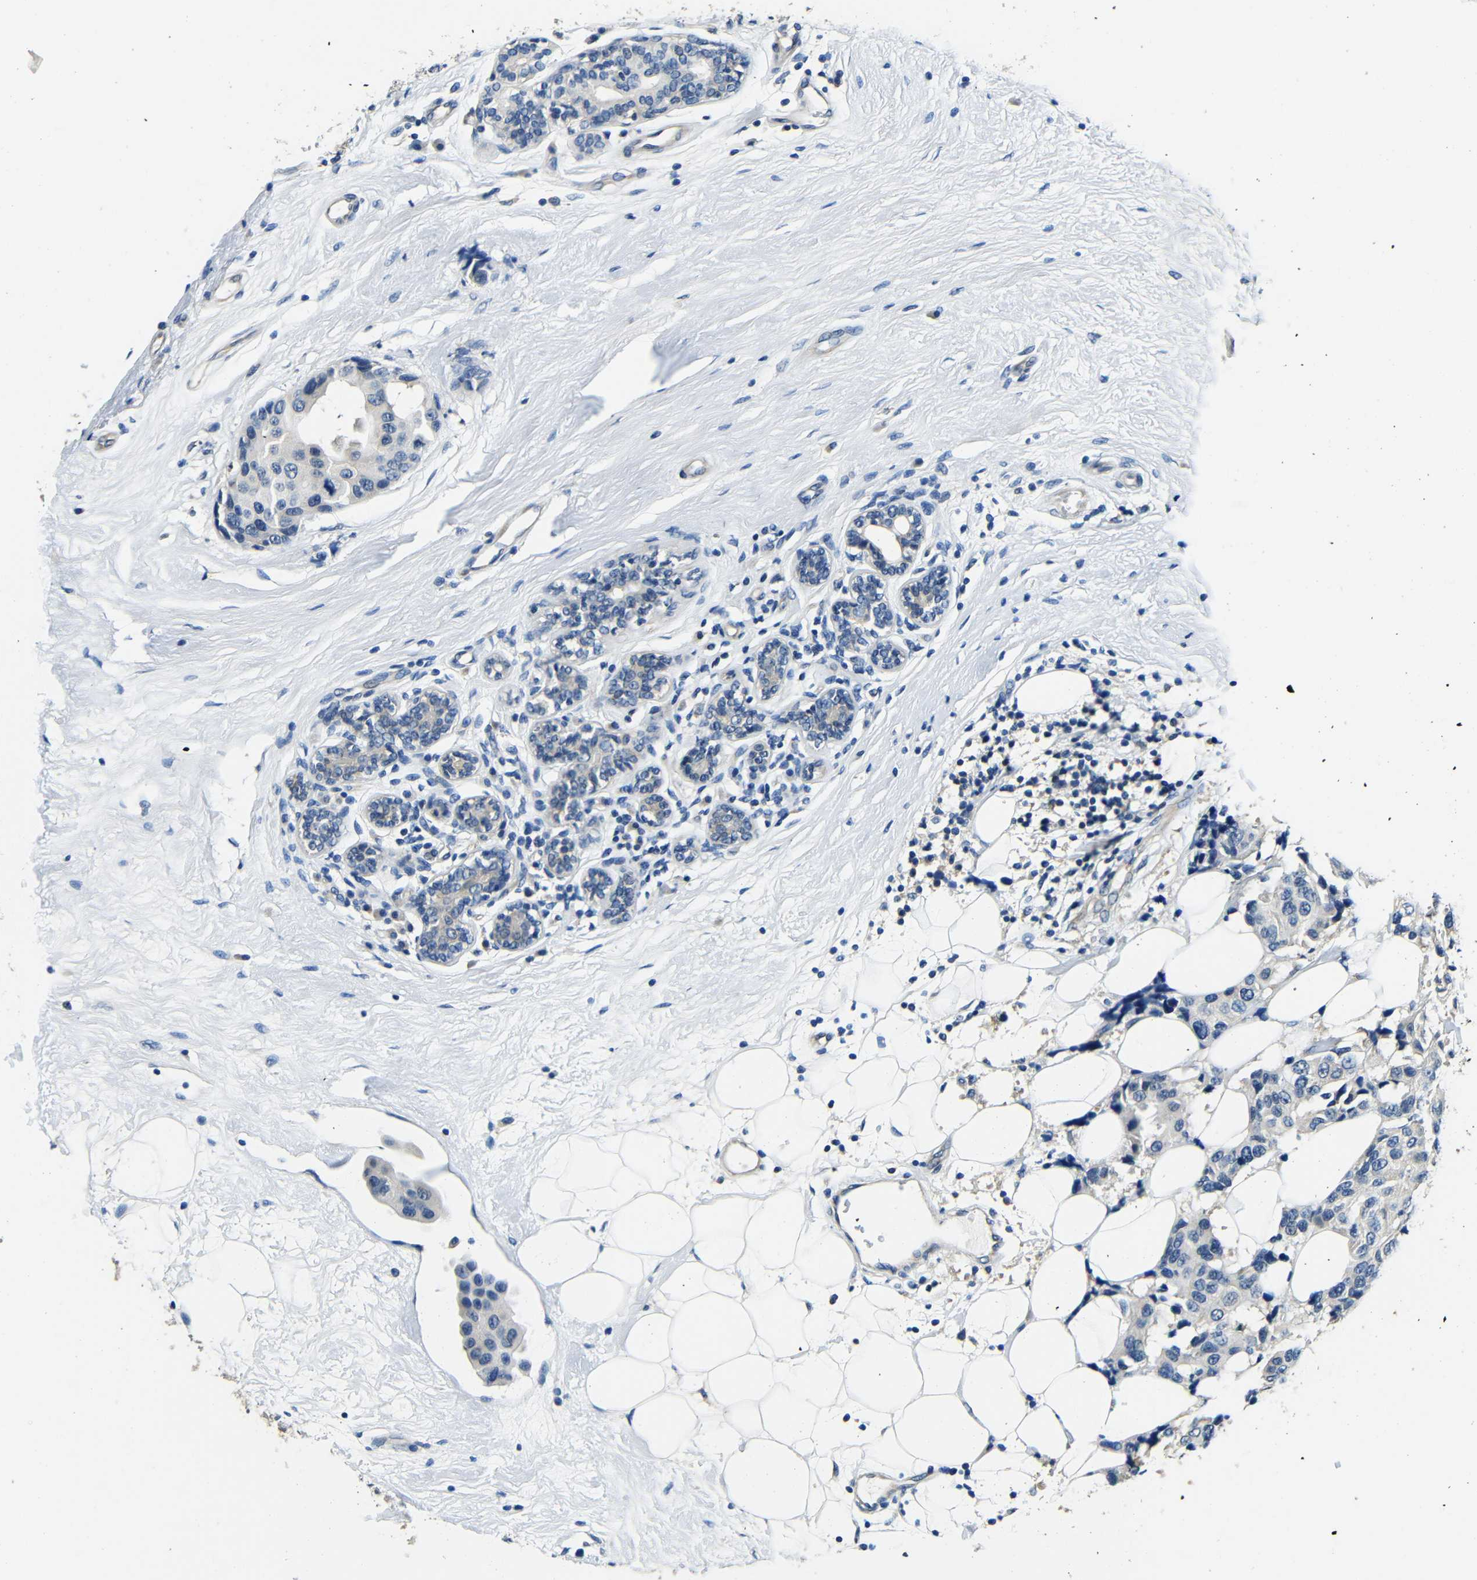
{"staining": {"intensity": "negative", "quantity": "none", "location": "none"}, "tissue": "breast cancer", "cell_type": "Tumor cells", "image_type": "cancer", "snomed": [{"axis": "morphology", "description": "Normal tissue, NOS"}, {"axis": "morphology", "description": "Duct carcinoma"}, {"axis": "topography", "description": "Breast"}], "caption": "A micrograph of human breast infiltrating ductal carcinoma is negative for staining in tumor cells. The staining is performed using DAB (3,3'-diaminobenzidine) brown chromogen with nuclei counter-stained in using hematoxylin.", "gene": "ADAP1", "patient": {"sex": "female", "age": 39}}